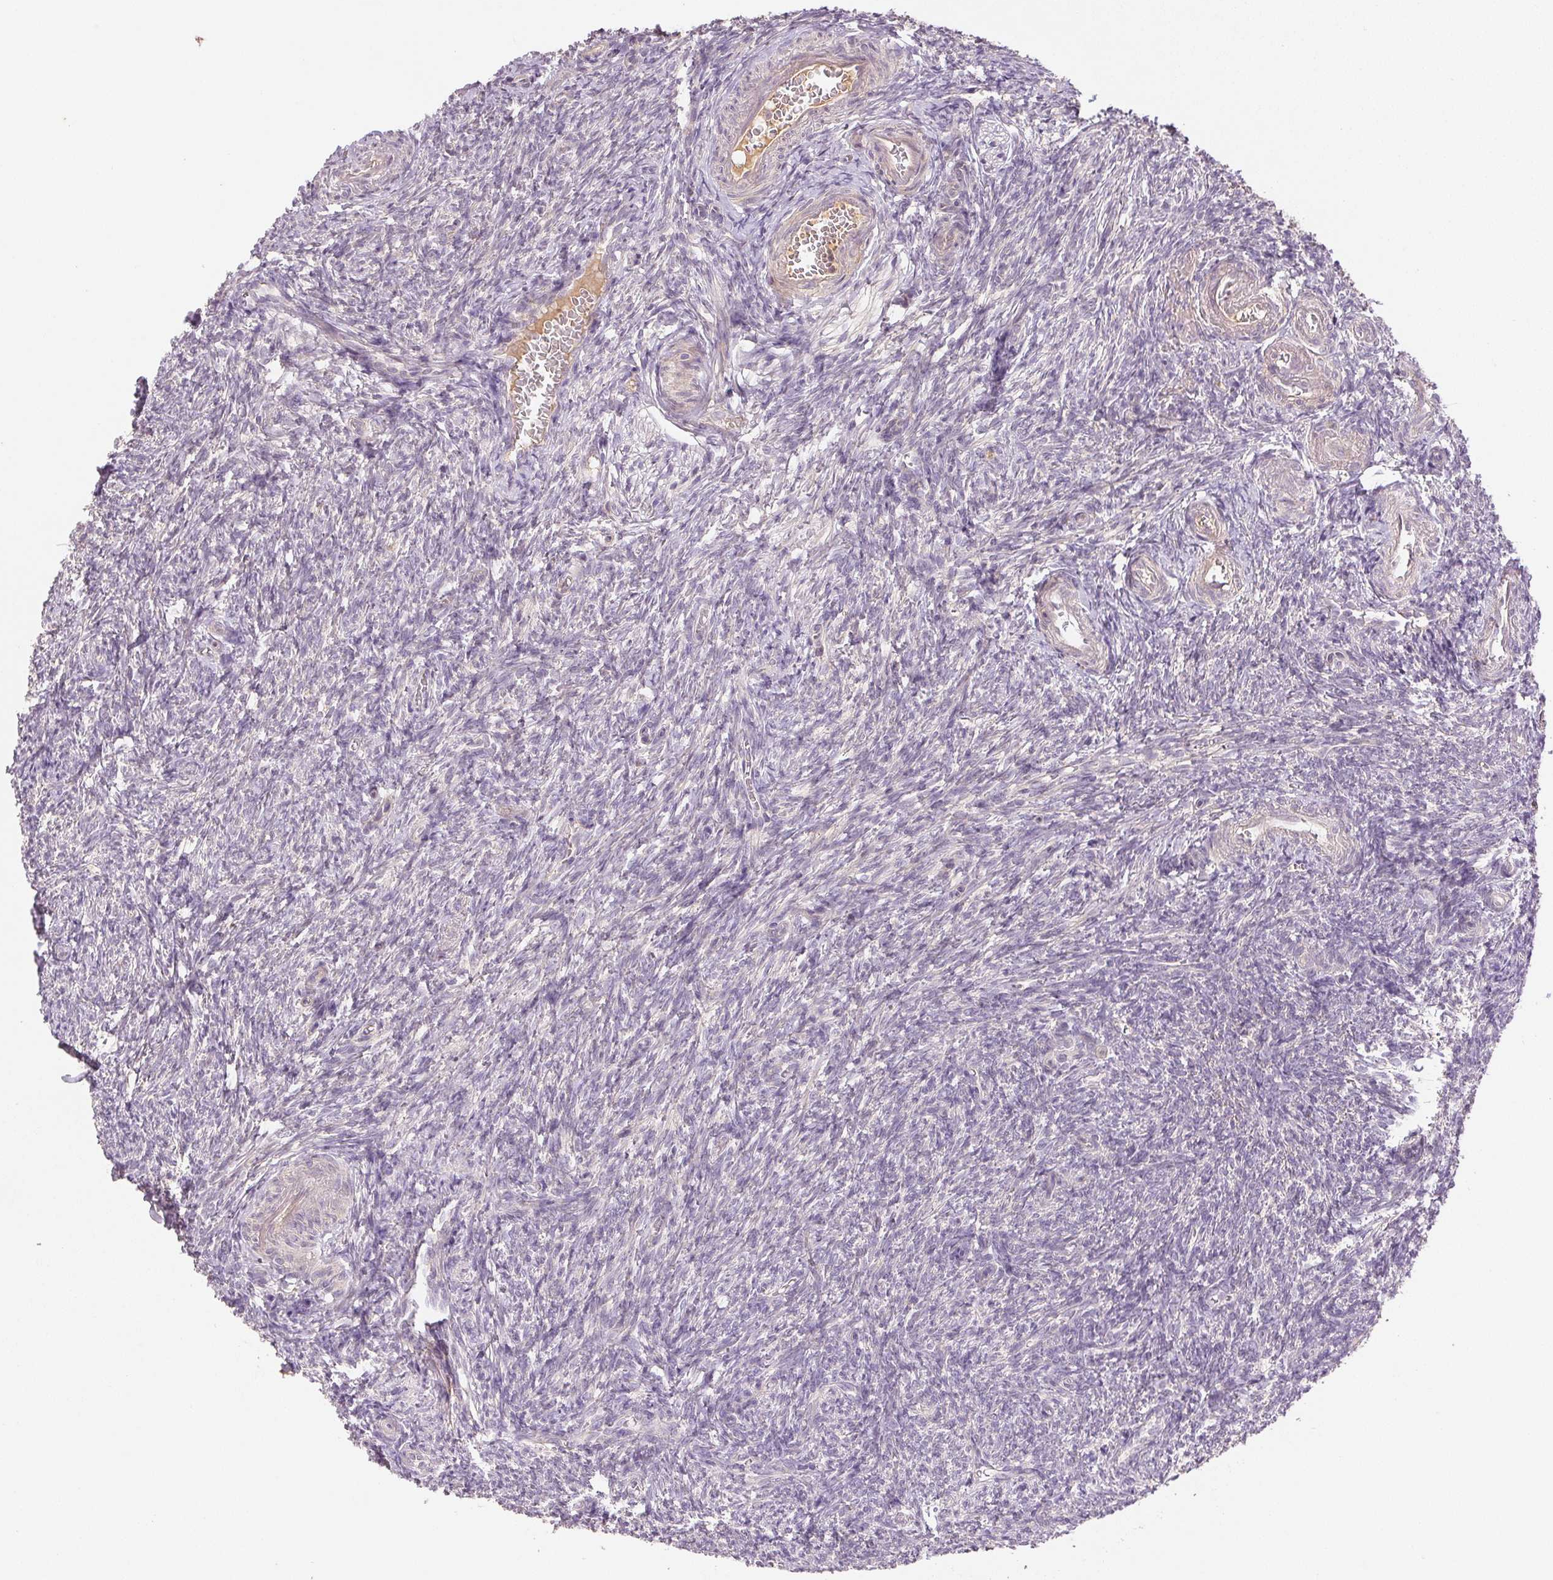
{"staining": {"intensity": "negative", "quantity": "none", "location": "none"}, "tissue": "ovary", "cell_type": "Ovarian stroma cells", "image_type": "normal", "snomed": [{"axis": "morphology", "description": "Normal tissue, NOS"}, {"axis": "topography", "description": "Ovary"}], "caption": "Ovary was stained to show a protein in brown. There is no significant positivity in ovarian stroma cells. (DAB (3,3'-diaminobenzidine) immunohistochemistry (IHC) visualized using brightfield microscopy, high magnification).", "gene": "YIF1B", "patient": {"sex": "female", "age": 39}}